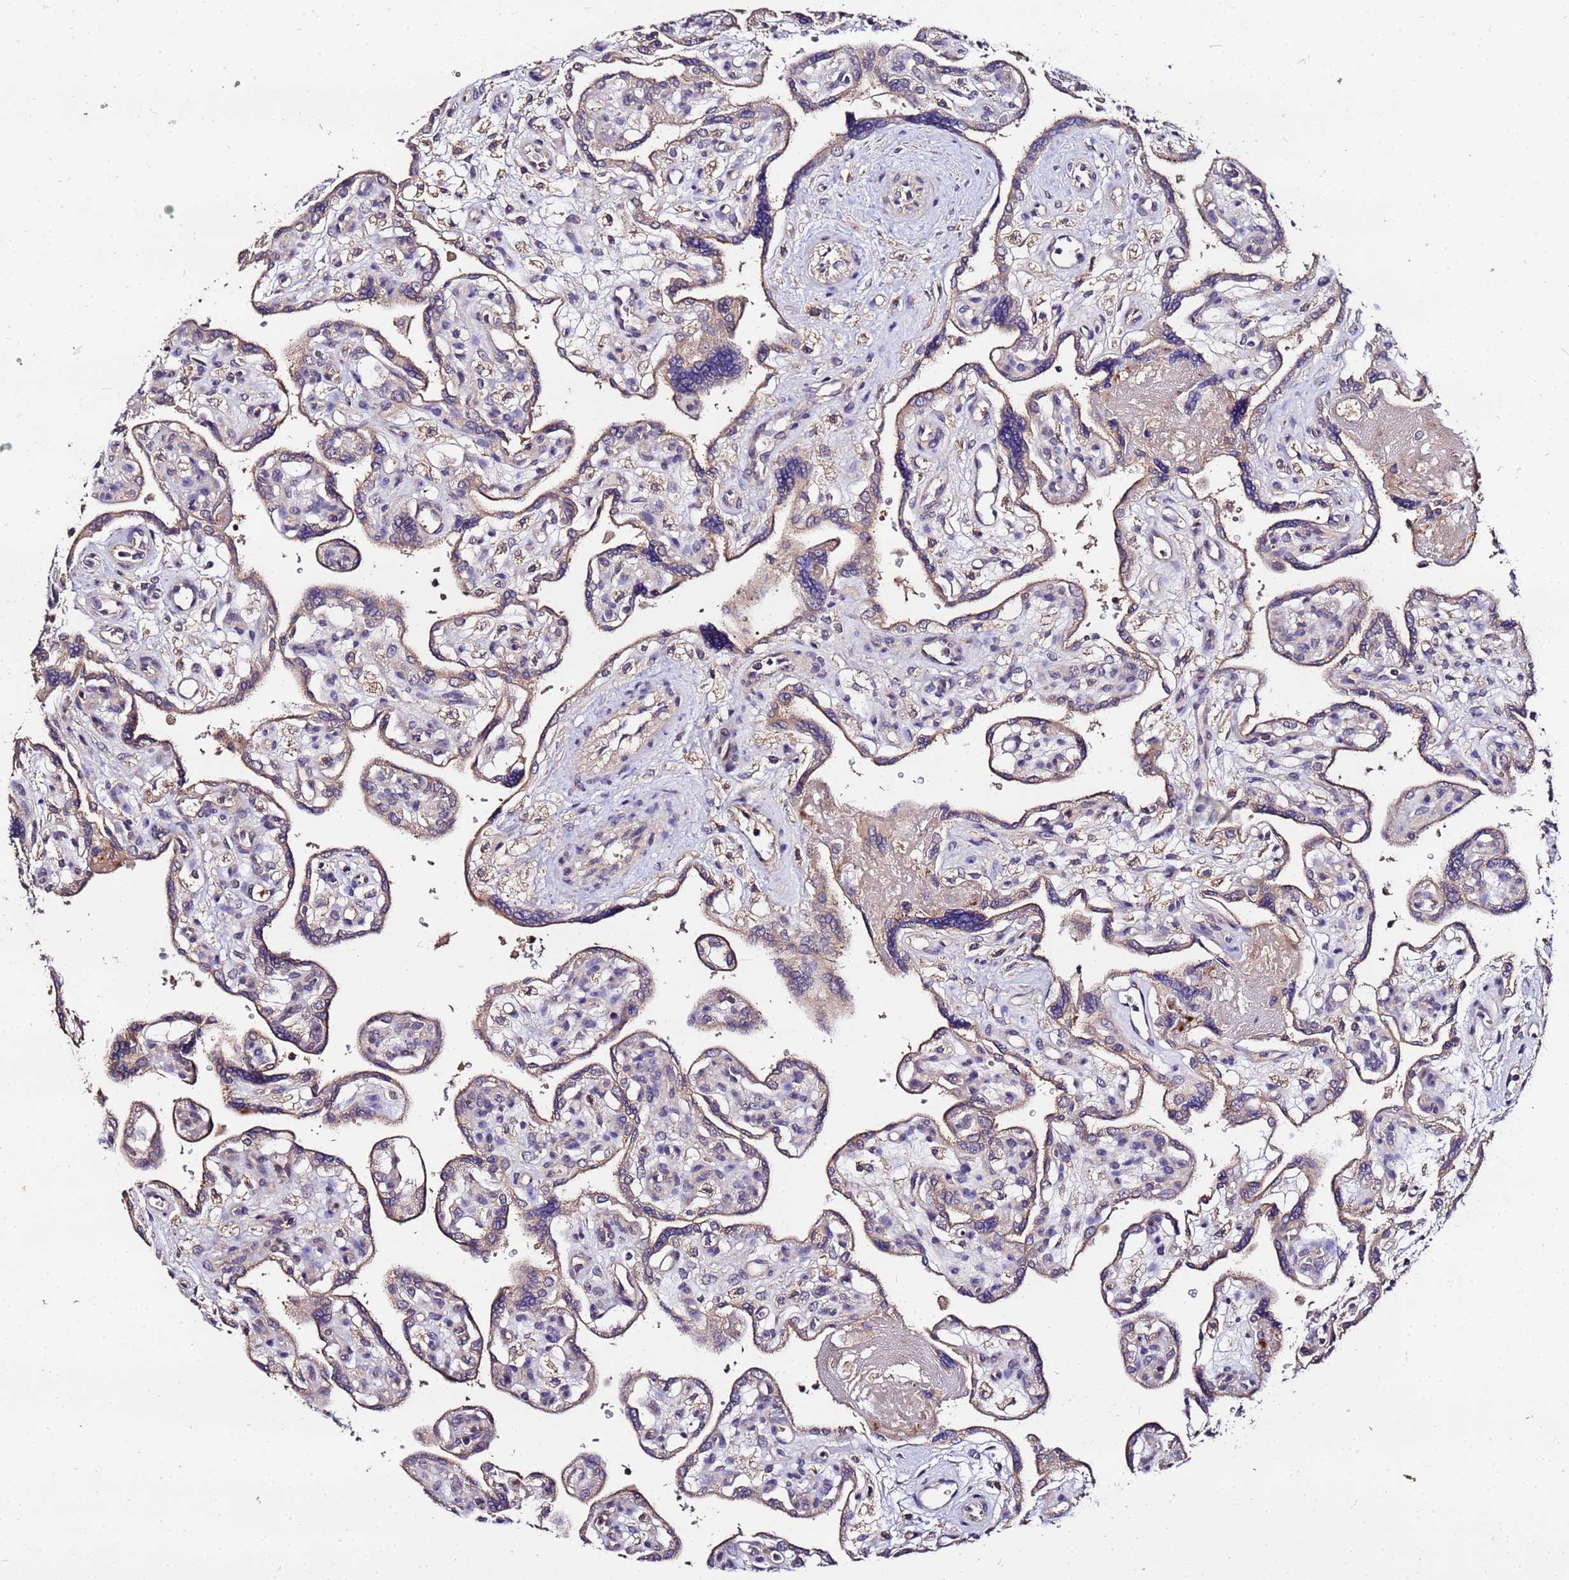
{"staining": {"intensity": "weak", "quantity": "25%-75%", "location": "cytoplasmic/membranous"}, "tissue": "placenta", "cell_type": "Trophoblastic cells", "image_type": "normal", "snomed": [{"axis": "morphology", "description": "Normal tissue, NOS"}, {"axis": "topography", "description": "Placenta"}], "caption": "Human placenta stained with a brown dye demonstrates weak cytoplasmic/membranous positive positivity in approximately 25%-75% of trophoblastic cells.", "gene": "MTERF1", "patient": {"sex": "female", "age": 39}}